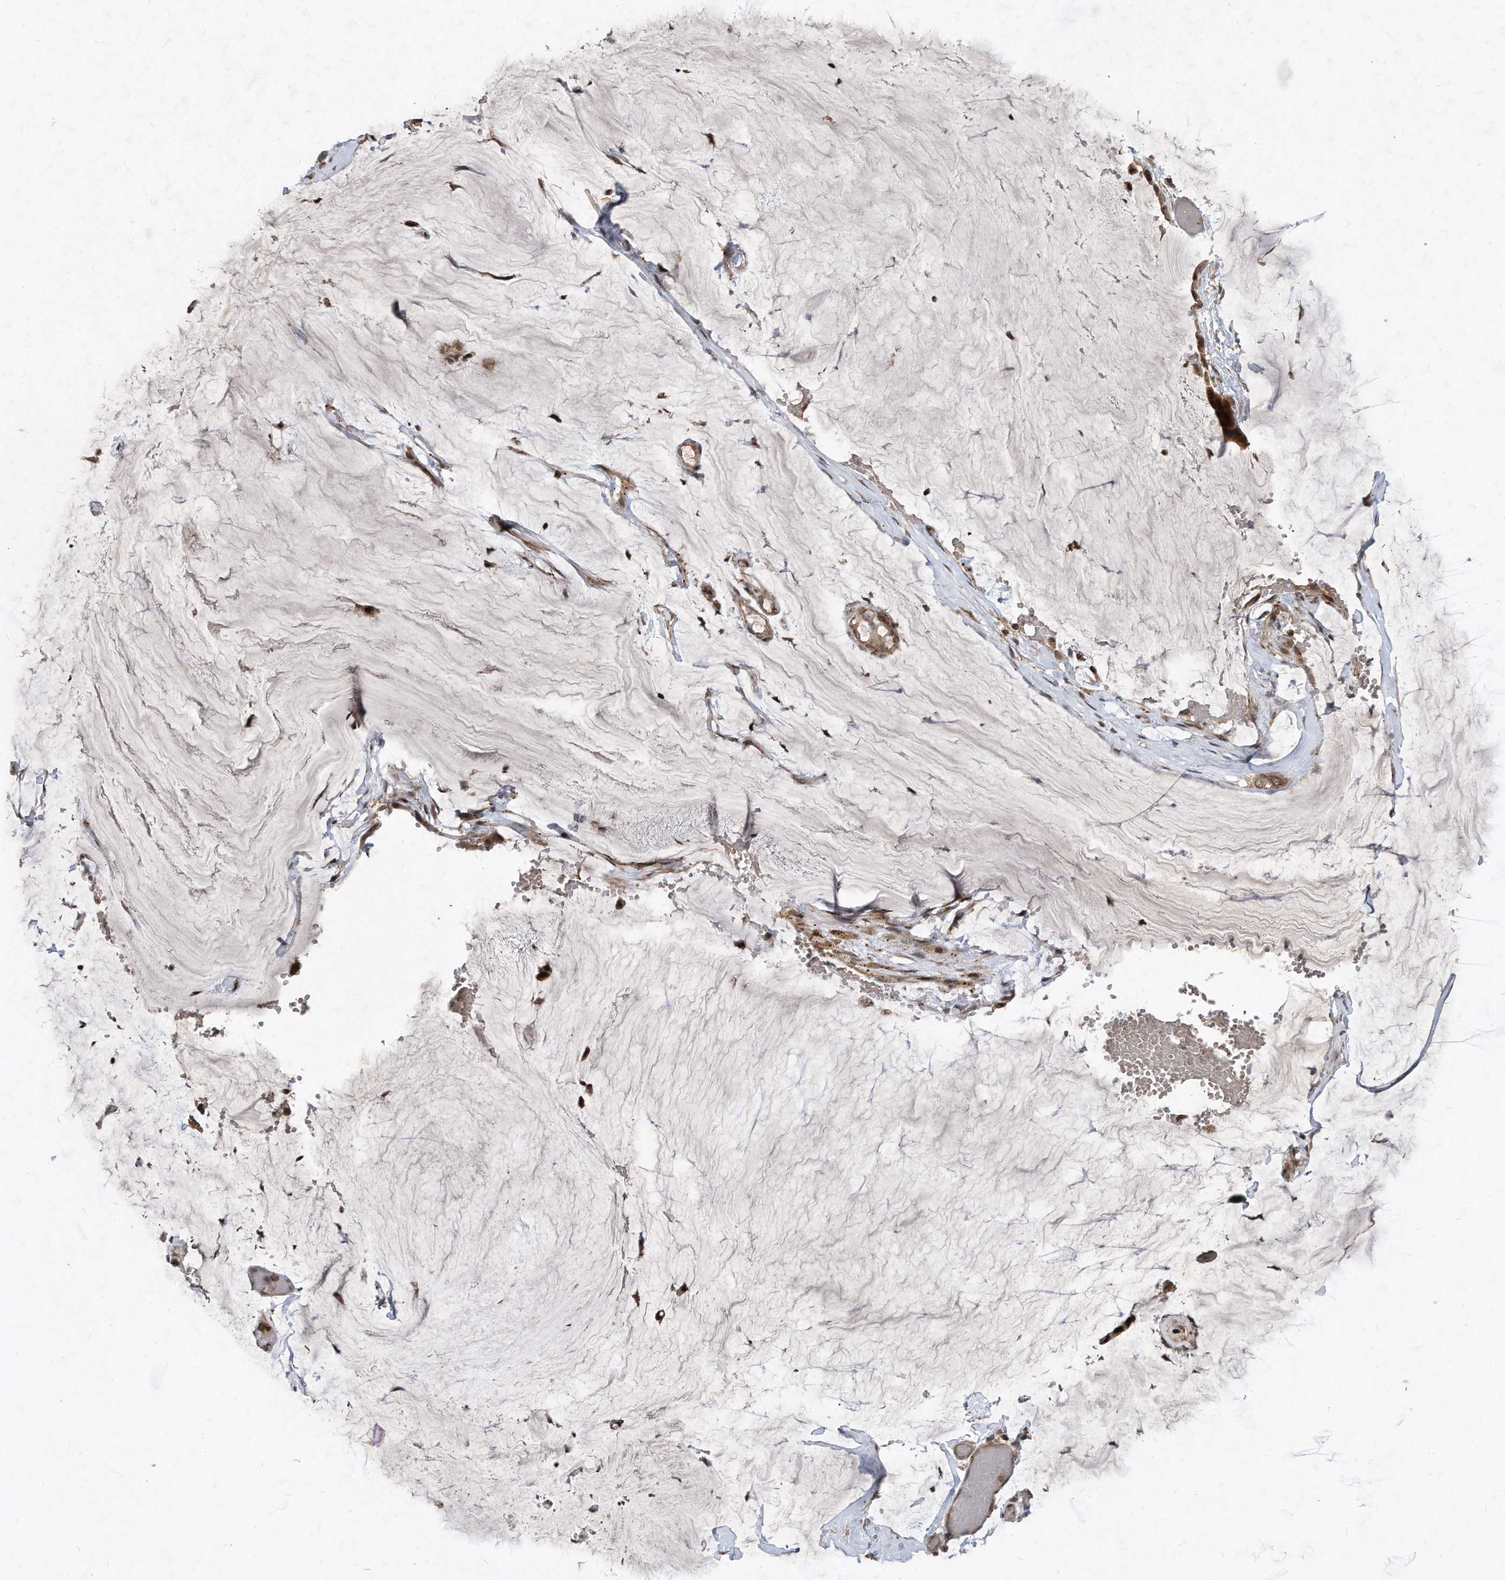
{"staining": {"intensity": "moderate", "quantity": "25%-75%", "location": "nuclear"}, "tissue": "ovarian cancer", "cell_type": "Tumor cells", "image_type": "cancer", "snomed": [{"axis": "morphology", "description": "Cystadenocarcinoma, mucinous, NOS"}, {"axis": "topography", "description": "Ovary"}], "caption": "Immunohistochemical staining of human ovarian mucinous cystadenocarcinoma reveals medium levels of moderate nuclear protein staining in about 25%-75% of tumor cells. (Stains: DAB (3,3'-diaminobenzidine) in brown, nuclei in blue, Microscopy: brightfield microscopy at high magnification).", "gene": "PGBD2", "patient": {"sex": "female", "age": 39}}